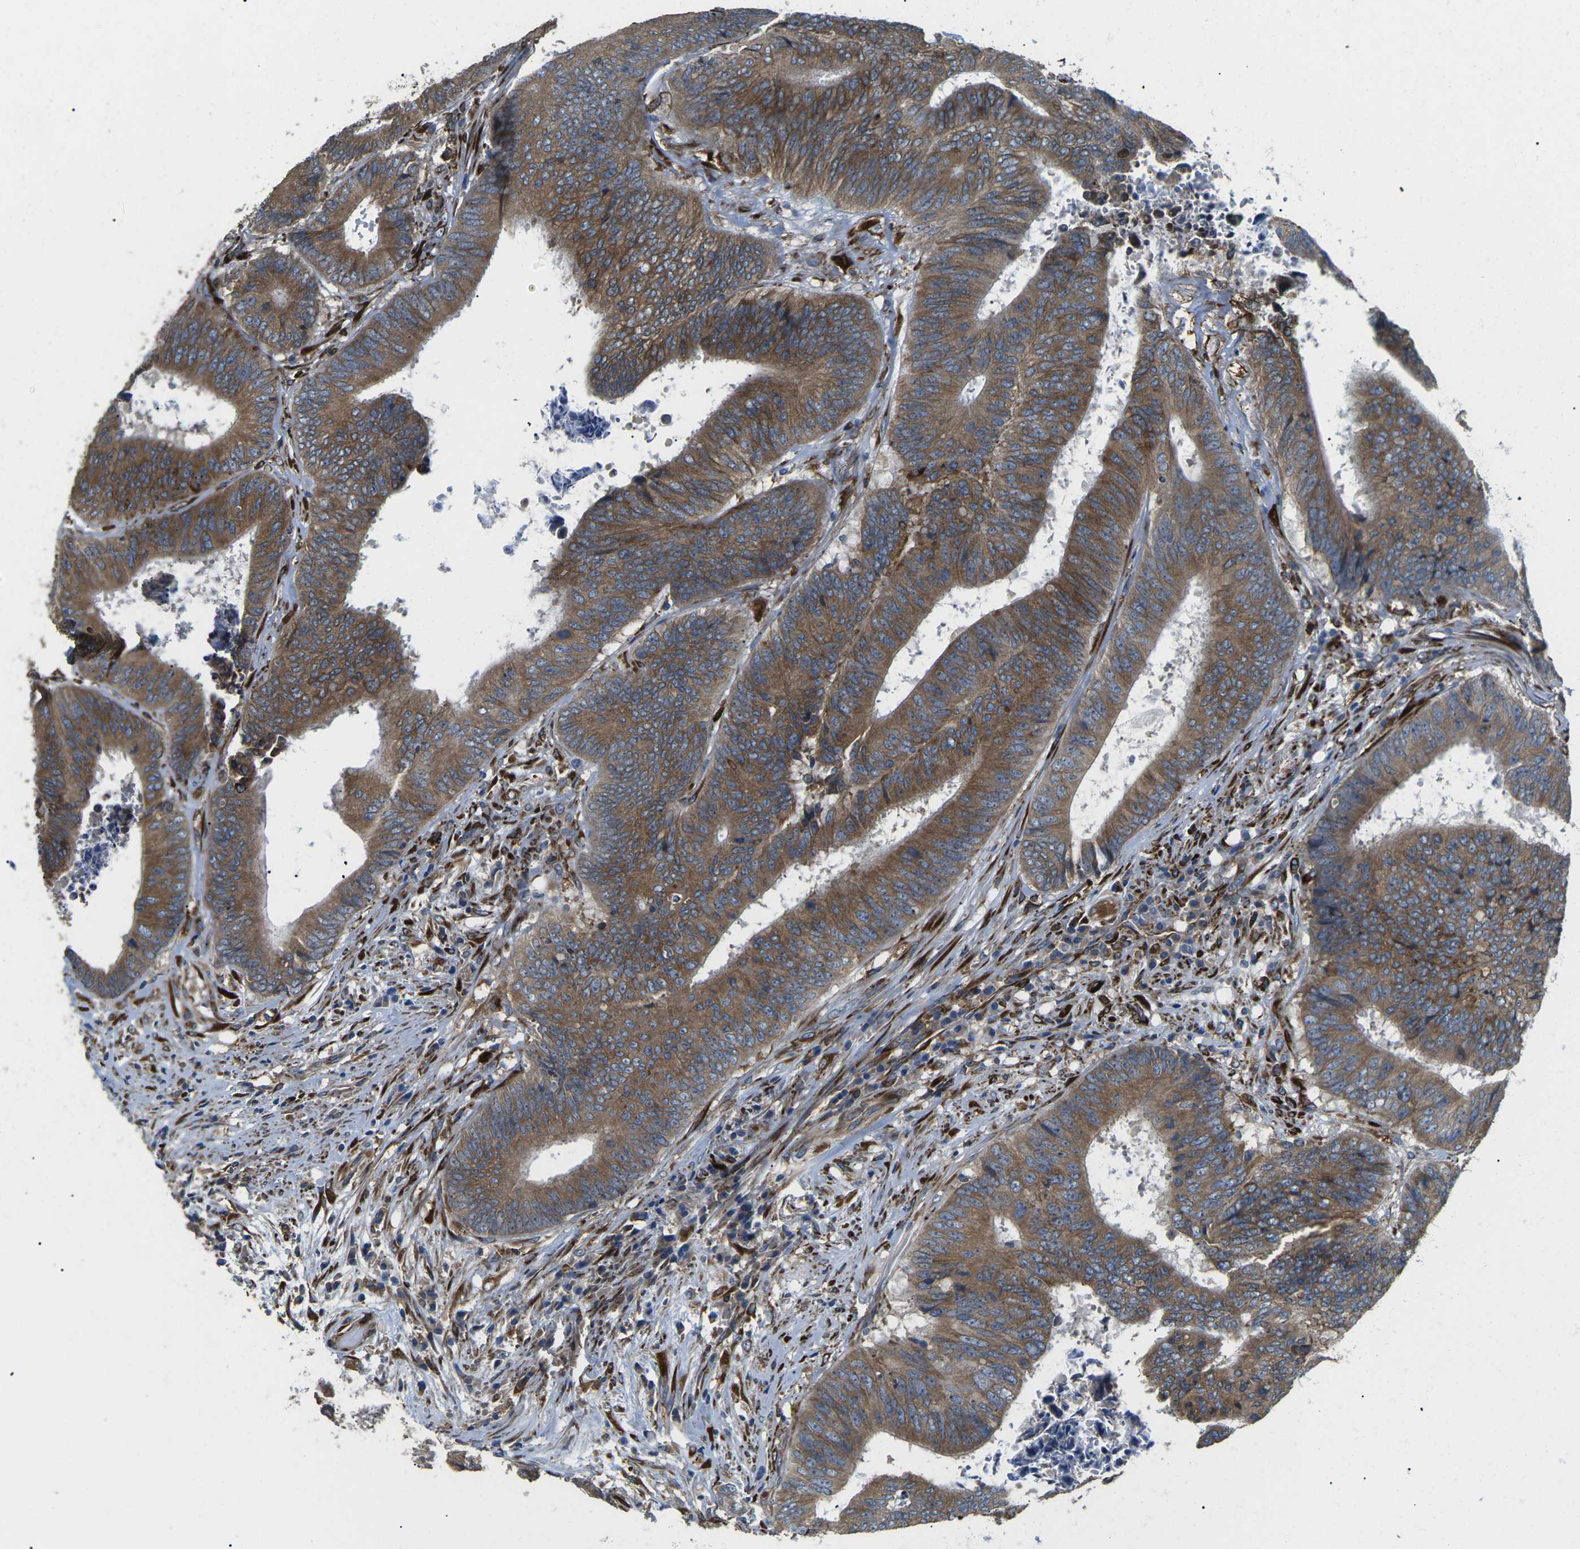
{"staining": {"intensity": "strong", "quantity": ">75%", "location": "cytoplasmic/membranous"}, "tissue": "colorectal cancer", "cell_type": "Tumor cells", "image_type": "cancer", "snomed": [{"axis": "morphology", "description": "Adenocarcinoma, NOS"}, {"axis": "topography", "description": "Rectum"}], "caption": "About >75% of tumor cells in human colorectal adenocarcinoma exhibit strong cytoplasmic/membranous protein positivity as visualized by brown immunohistochemical staining.", "gene": "PDZD8", "patient": {"sex": "male", "age": 72}}